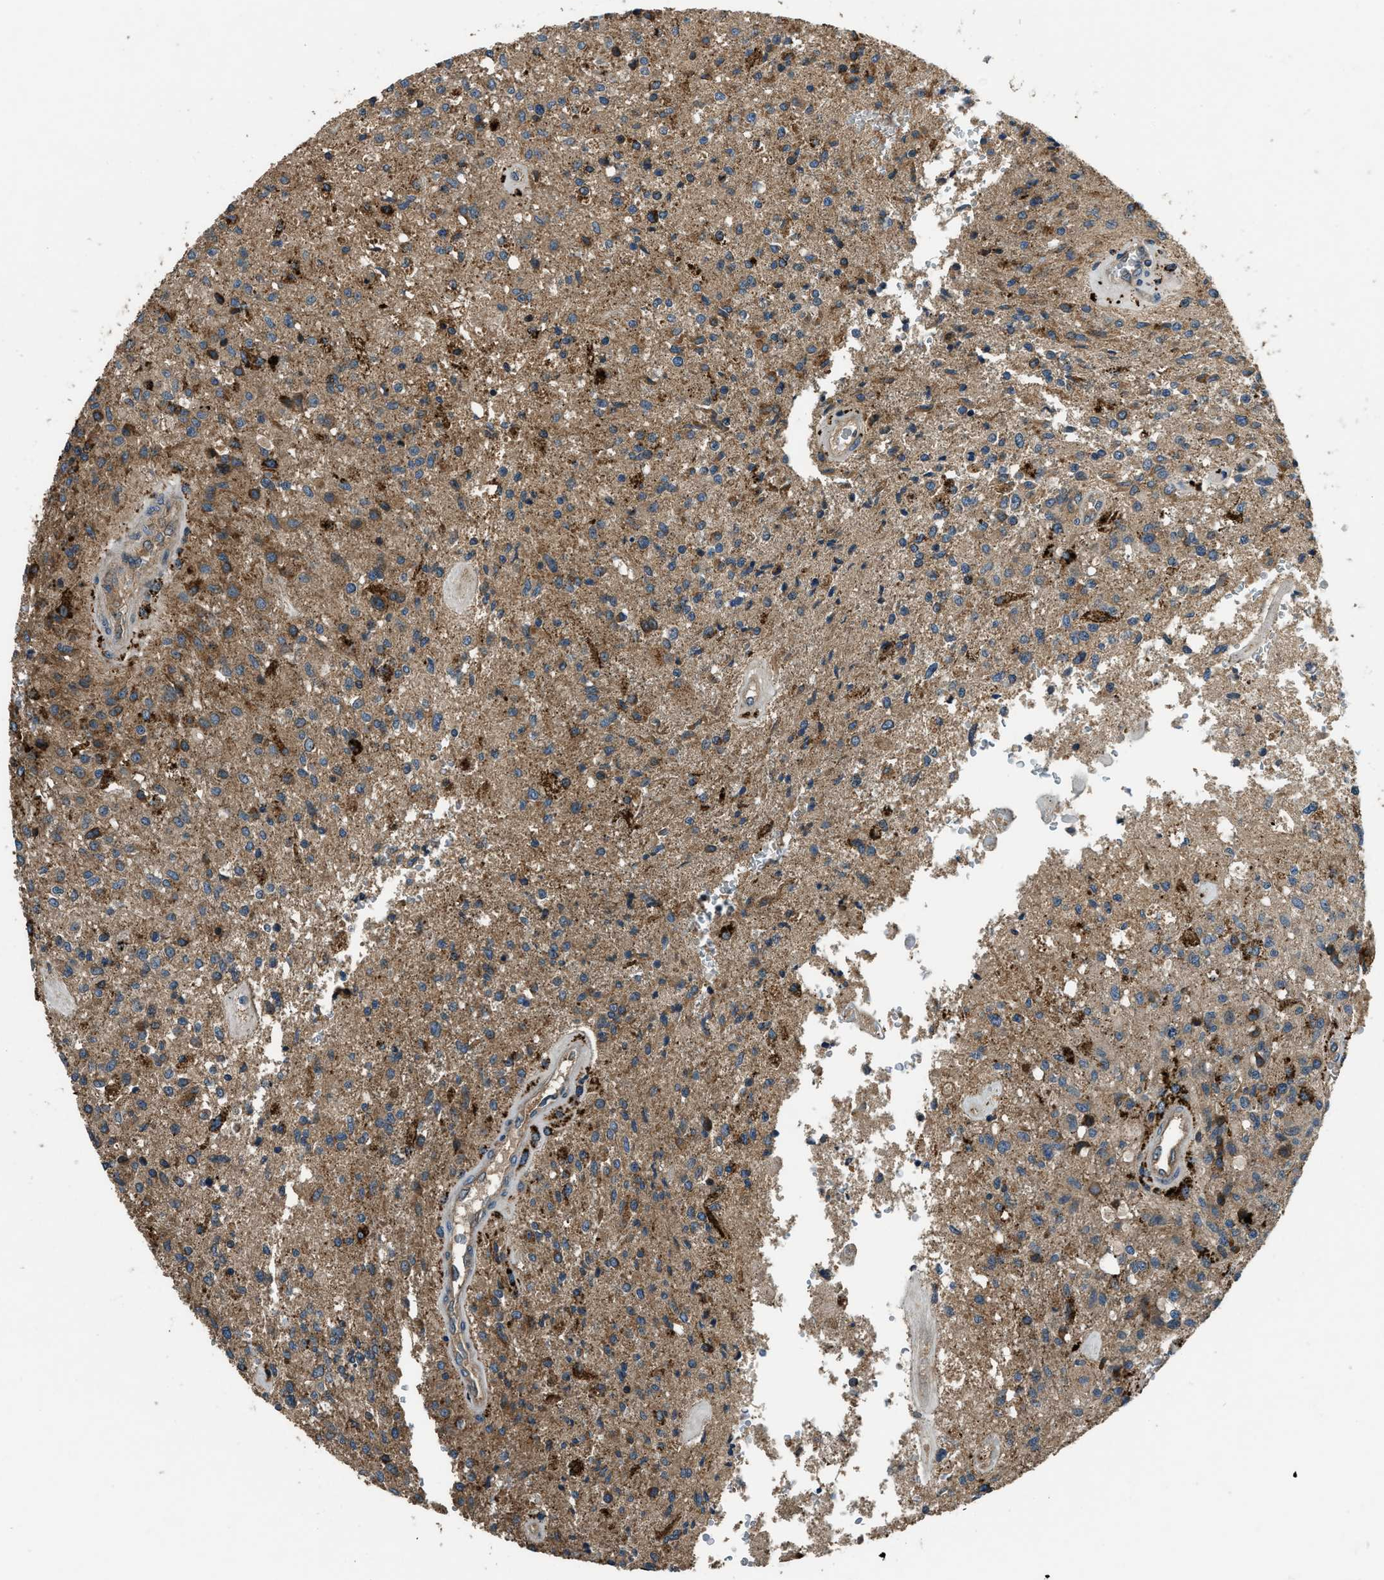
{"staining": {"intensity": "strong", "quantity": "25%-75%", "location": "cytoplasmic/membranous"}, "tissue": "glioma", "cell_type": "Tumor cells", "image_type": "cancer", "snomed": [{"axis": "morphology", "description": "Normal tissue, NOS"}, {"axis": "morphology", "description": "Glioma, malignant, High grade"}, {"axis": "topography", "description": "Cerebral cortex"}], "caption": "Strong cytoplasmic/membranous protein staining is identified in approximately 25%-75% of tumor cells in glioma.", "gene": "GGH", "patient": {"sex": "male", "age": 77}}